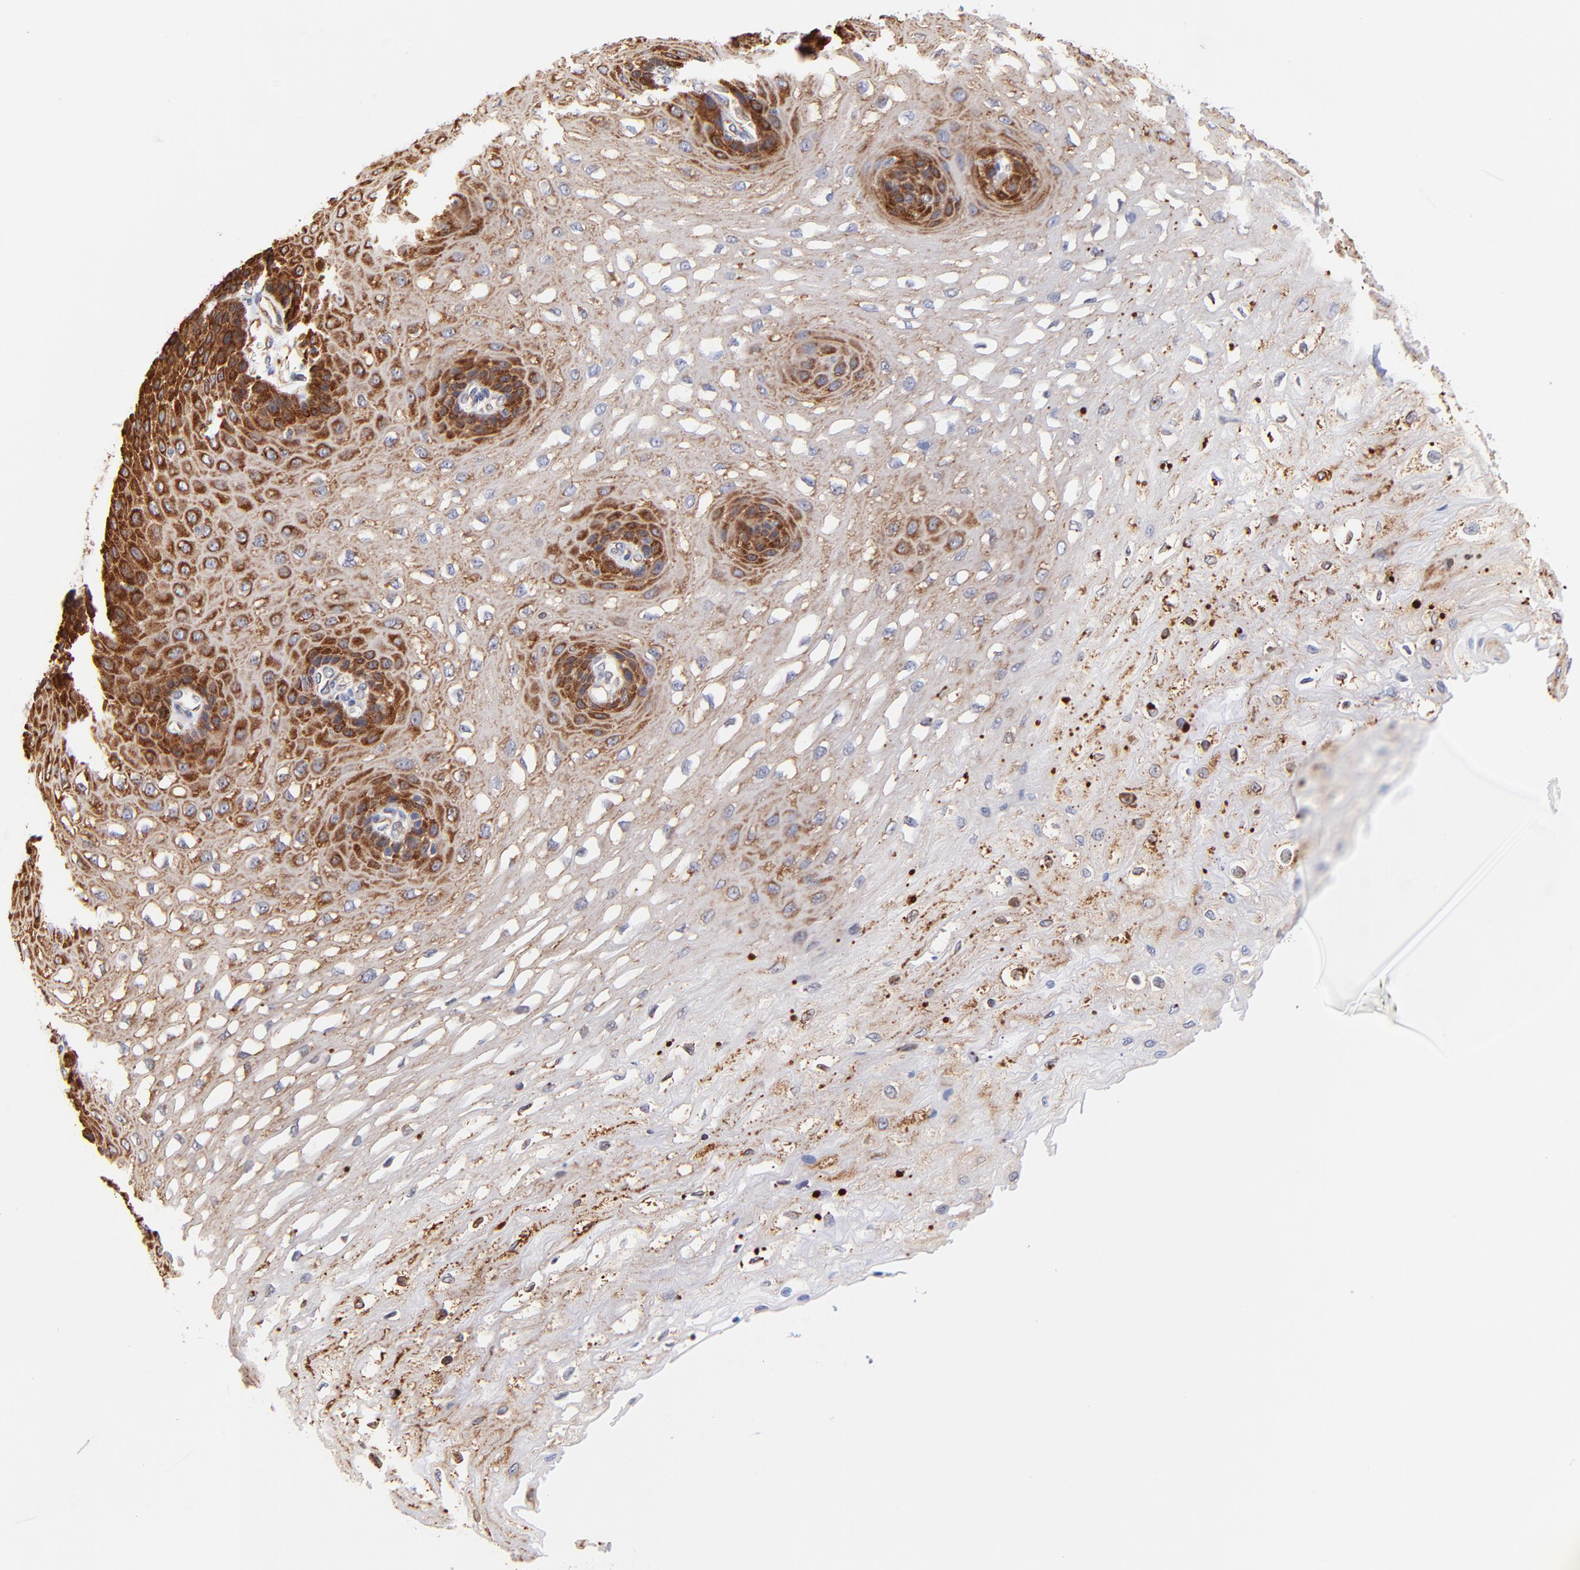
{"staining": {"intensity": "moderate", "quantity": "25%-75%", "location": "cytoplasmic/membranous"}, "tissue": "esophagus", "cell_type": "Squamous epithelial cells", "image_type": "normal", "snomed": [{"axis": "morphology", "description": "Normal tissue, NOS"}, {"axis": "topography", "description": "Esophagus"}], "caption": "Immunohistochemistry (IHC) (DAB (3,3'-diaminobenzidine)) staining of unremarkable esophagus exhibits moderate cytoplasmic/membranous protein expression in approximately 25%-75% of squamous epithelial cells.", "gene": "RPL27", "patient": {"sex": "female", "age": 72}}